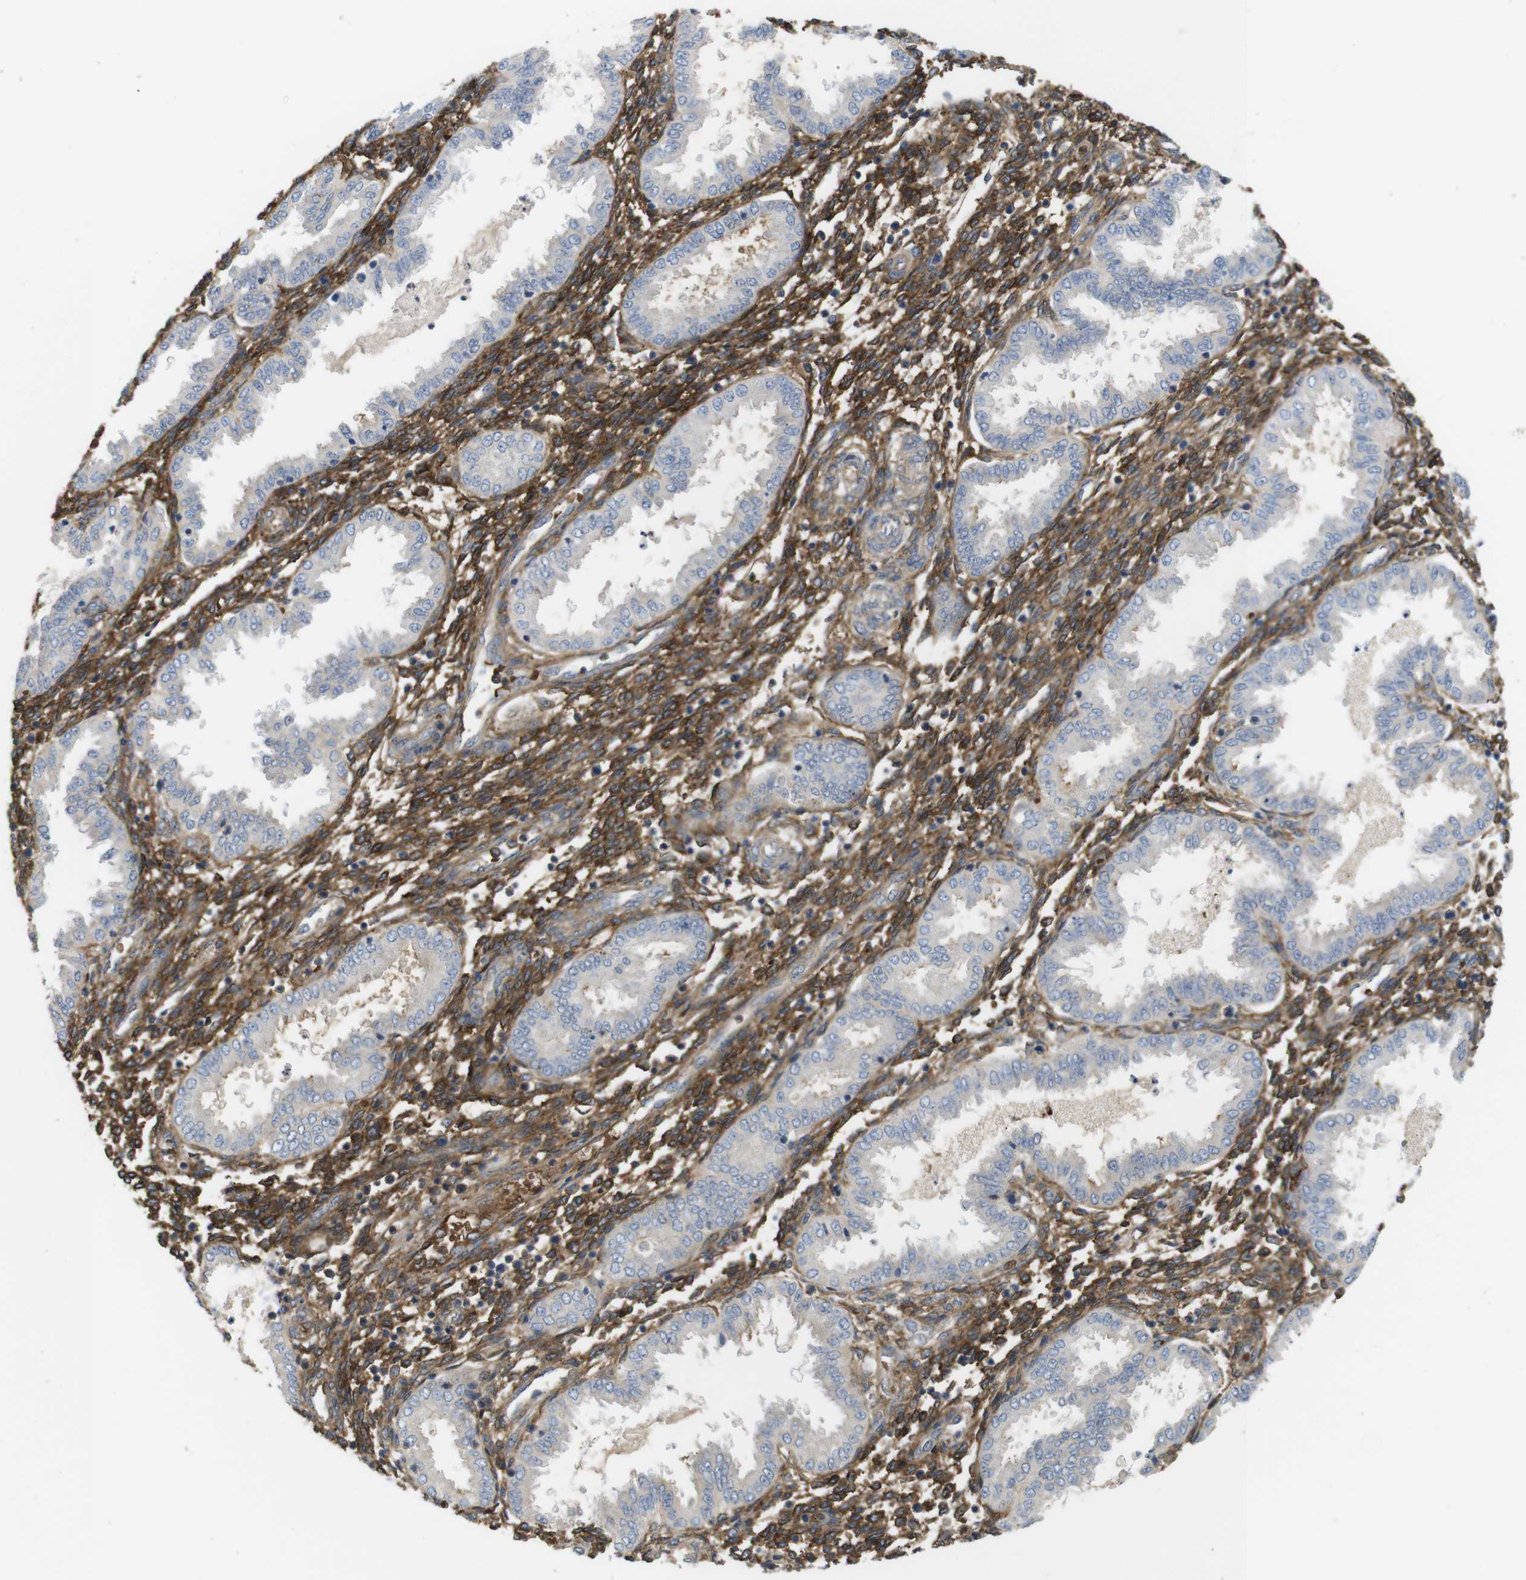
{"staining": {"intensity": "moderate", "quantity": "25%-75%", "location": "cytoplasmic/membranous"}, "tissue": "endometrium", "cell_type": "Cells in endometrial stroma", "image_type": "normal", "snomed": [{"axis": "morphology", "description": "Normal tissue, NOS"}, {"axis": "topography", "description": "Endometrium"}], "caption": "IHC photomicrograph of normal human endometrium stained for a protein (brown), which displays medium levels of moderate cytoplasmic/membranous staining in approximately 25%-75% of cells in endometrial stroma.", "gene": "CYBRD1", "patient": {"sex": "female", "age": 33}}